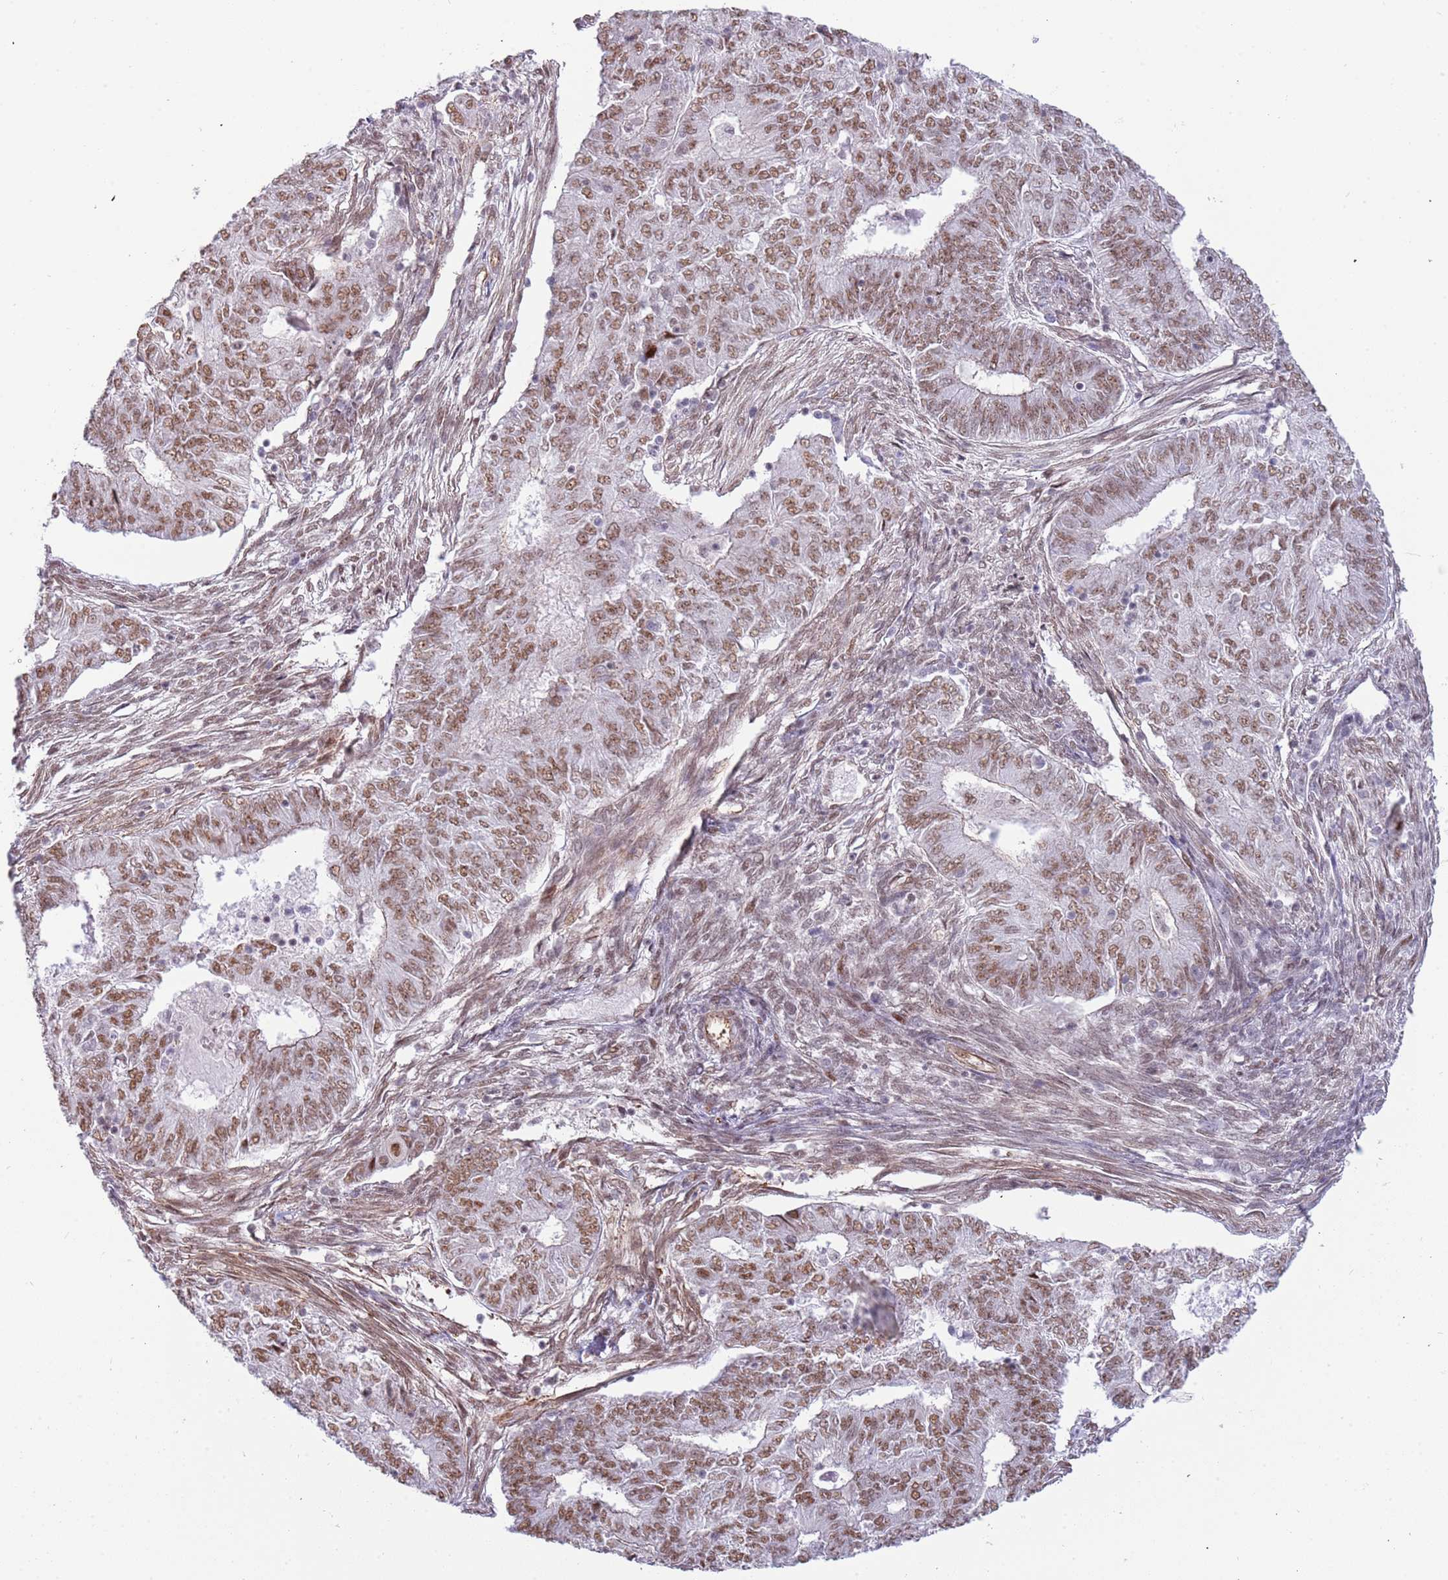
{"staining": {"intensity": "moderate", "quantity": ">75%", "location": "nuclear"}, "tissue": "endometrial cancer", "cell_type": "Tumor cells", "image_type": "cancer", "snomed": [{"axis": "morphology", "description": "Adenocarcinoma, NOS"}, {"axis": "topography", "description": "Endometrium"}], "caption": "Immunohistochemistry of endometrial cancer (adenocarcinoma) demonstrates medium levels of moderate nuclear staining in about >75% of tumor cells.", "gene": "LRMDA", "patient": {"sex": "female", "age": 62}}